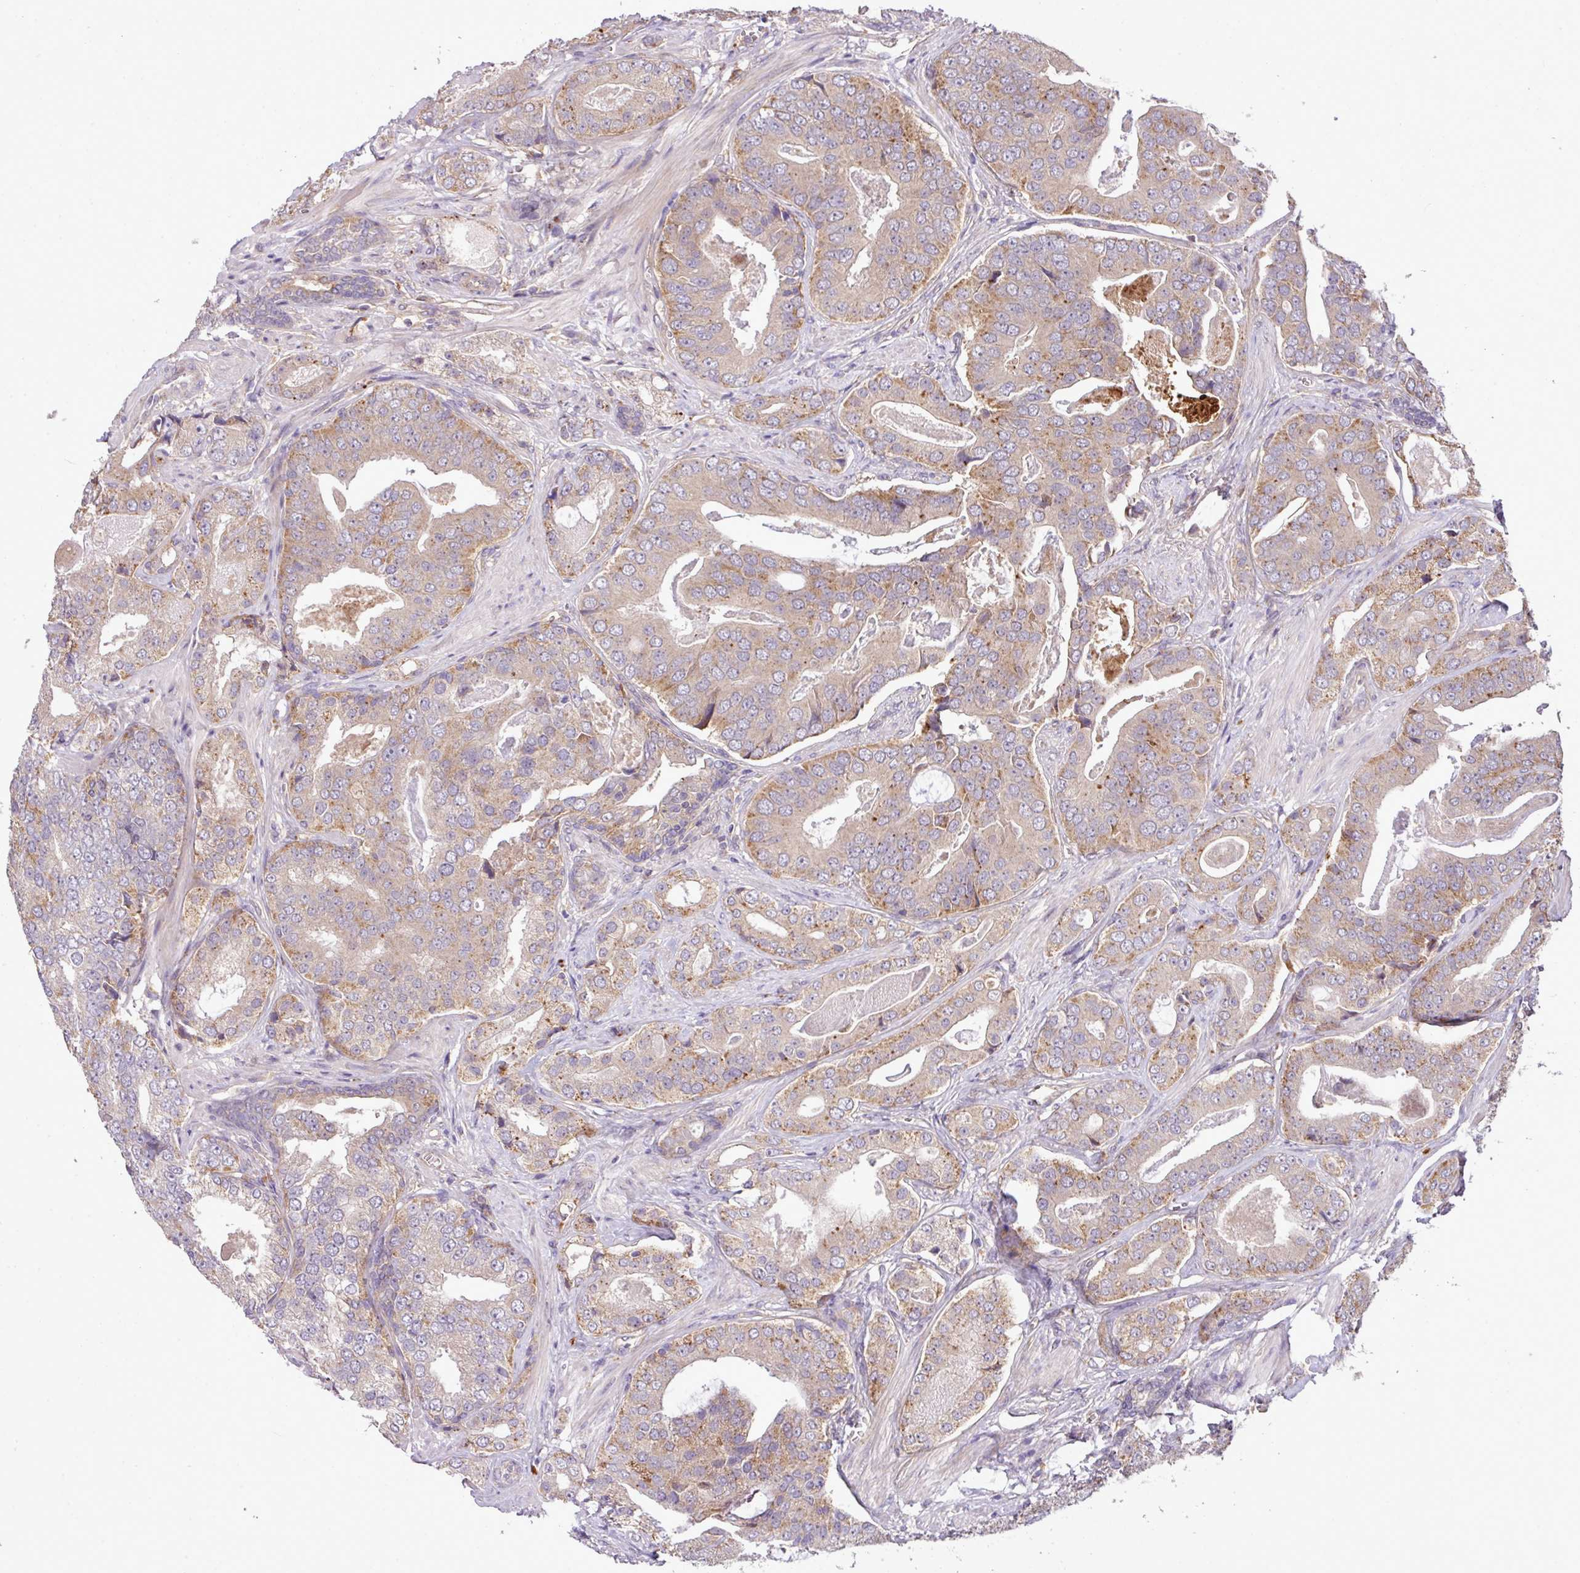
{"staining": {"intensity": "weak", "quantity": "25%-75%", "location": "cytoplasmic/membranous"}, "tissue": "prostate cancer", "cell_type": "Tumor cells", "image_type": "cancer", "snomed": [{"axis": "morphology", "description": "Adenocarcinoma, High grade"}, {"axis": "topography", "description": "Prostate"}], "caption": "A brown stain shows weak cytoplasmic/membranous expression of a protein in prostate high-grade adenocarcinoma tumor cells.", "gene": "XIAP", "patient": {"sex": "male", "age": 71}}